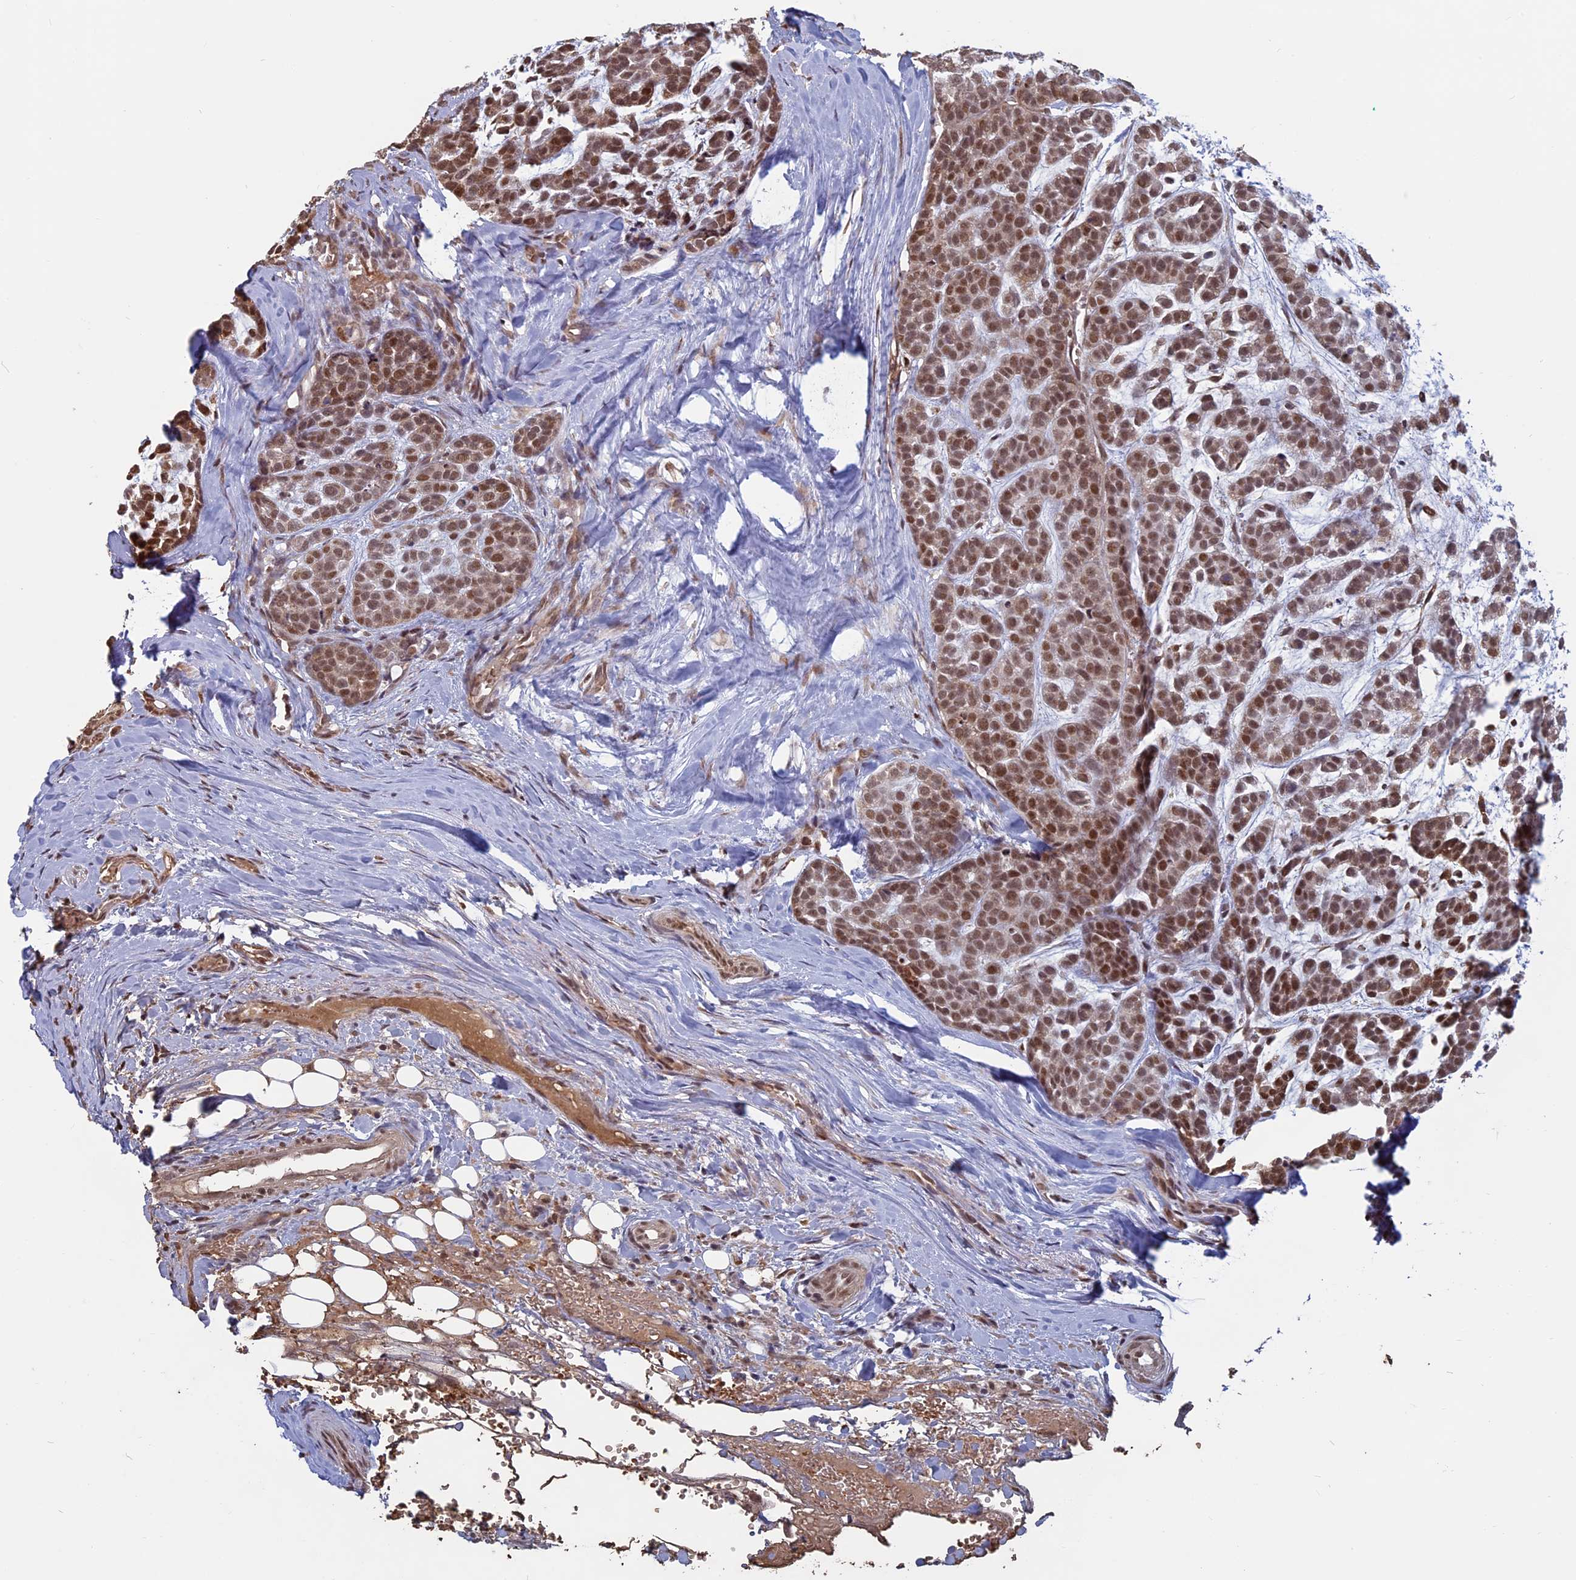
{"staining": {"intensity": "moderate", "quantity": ">75%", "location": "nuclear"}, "tissue": "head and neck cancer", "cell_type": "Tumor cells", "image_type": "cancer", "snomed": [{"axis": "morphology", "description": "Adenocarcinoma, NOS"}, {"axis": "morphology", "description": "Adenoma, NOS"}, {"axis": "topography", "description": "Head-Neck"}], "caption": "A medium amount of moderate nuclear expression is appreciated in about >75% of tumor cells in head and neck adenoma tissue.", "gene": "MFAP1", "patient": {"sex": "female", "age": 55}}